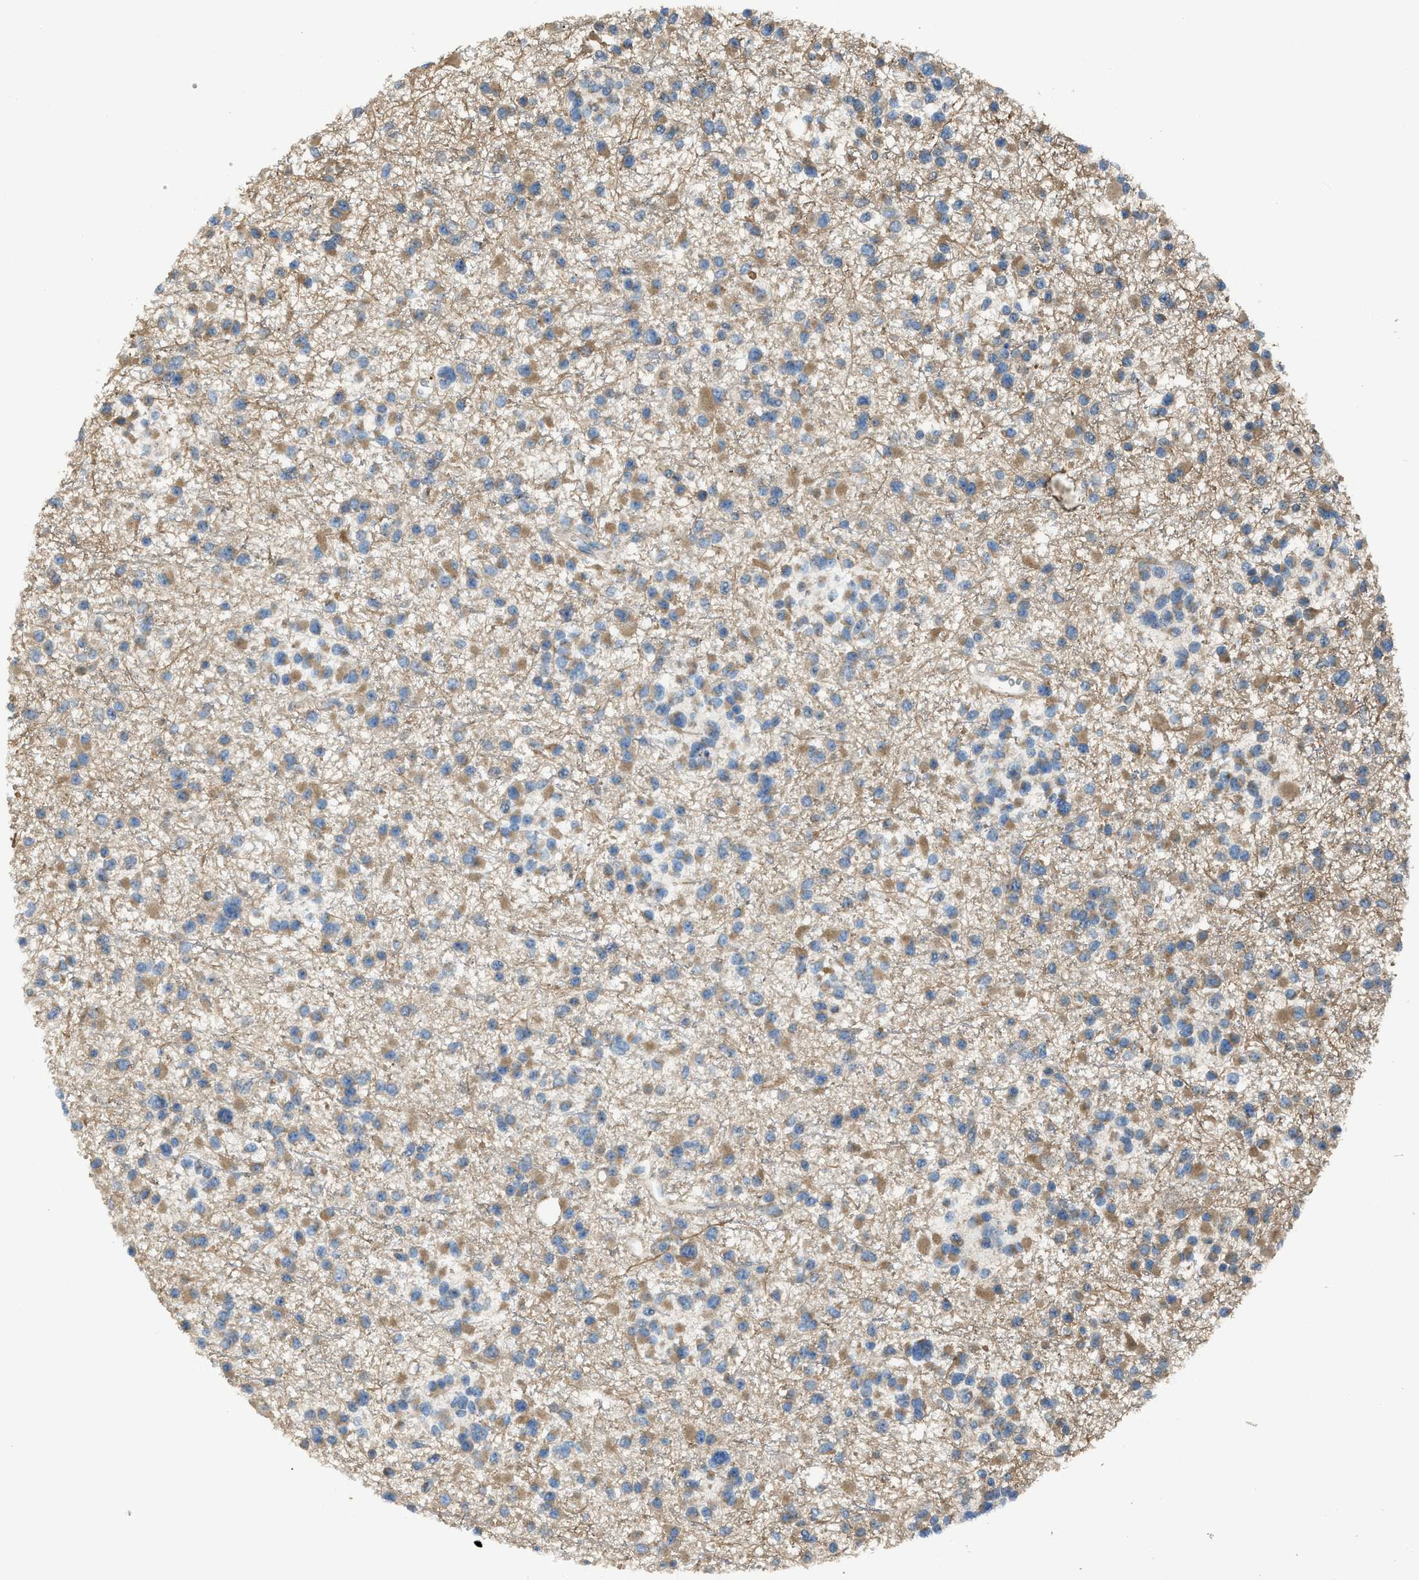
{"staining": {"intensity": "moderate", "quantity": ">75%", "location": "cytoplasmic/membranous"}, "tissue": "glioma", "cell_type": "Tumor cells", "image_type": "cancer", "snomed": [{"axis": "morphology", "description": "Glioma, malignant, Low grade"}, {"axis": "topography", "description": "Brain"}], "caption": "Immunohistochemical staining of human malignant glioma (low-grade) exhibits moderate cytoplasmic/membranous protein positivity in approximately >75% of tumor cells.", "gene": "PAFAH2", "patient": {"sex": "female", "age": 22}}